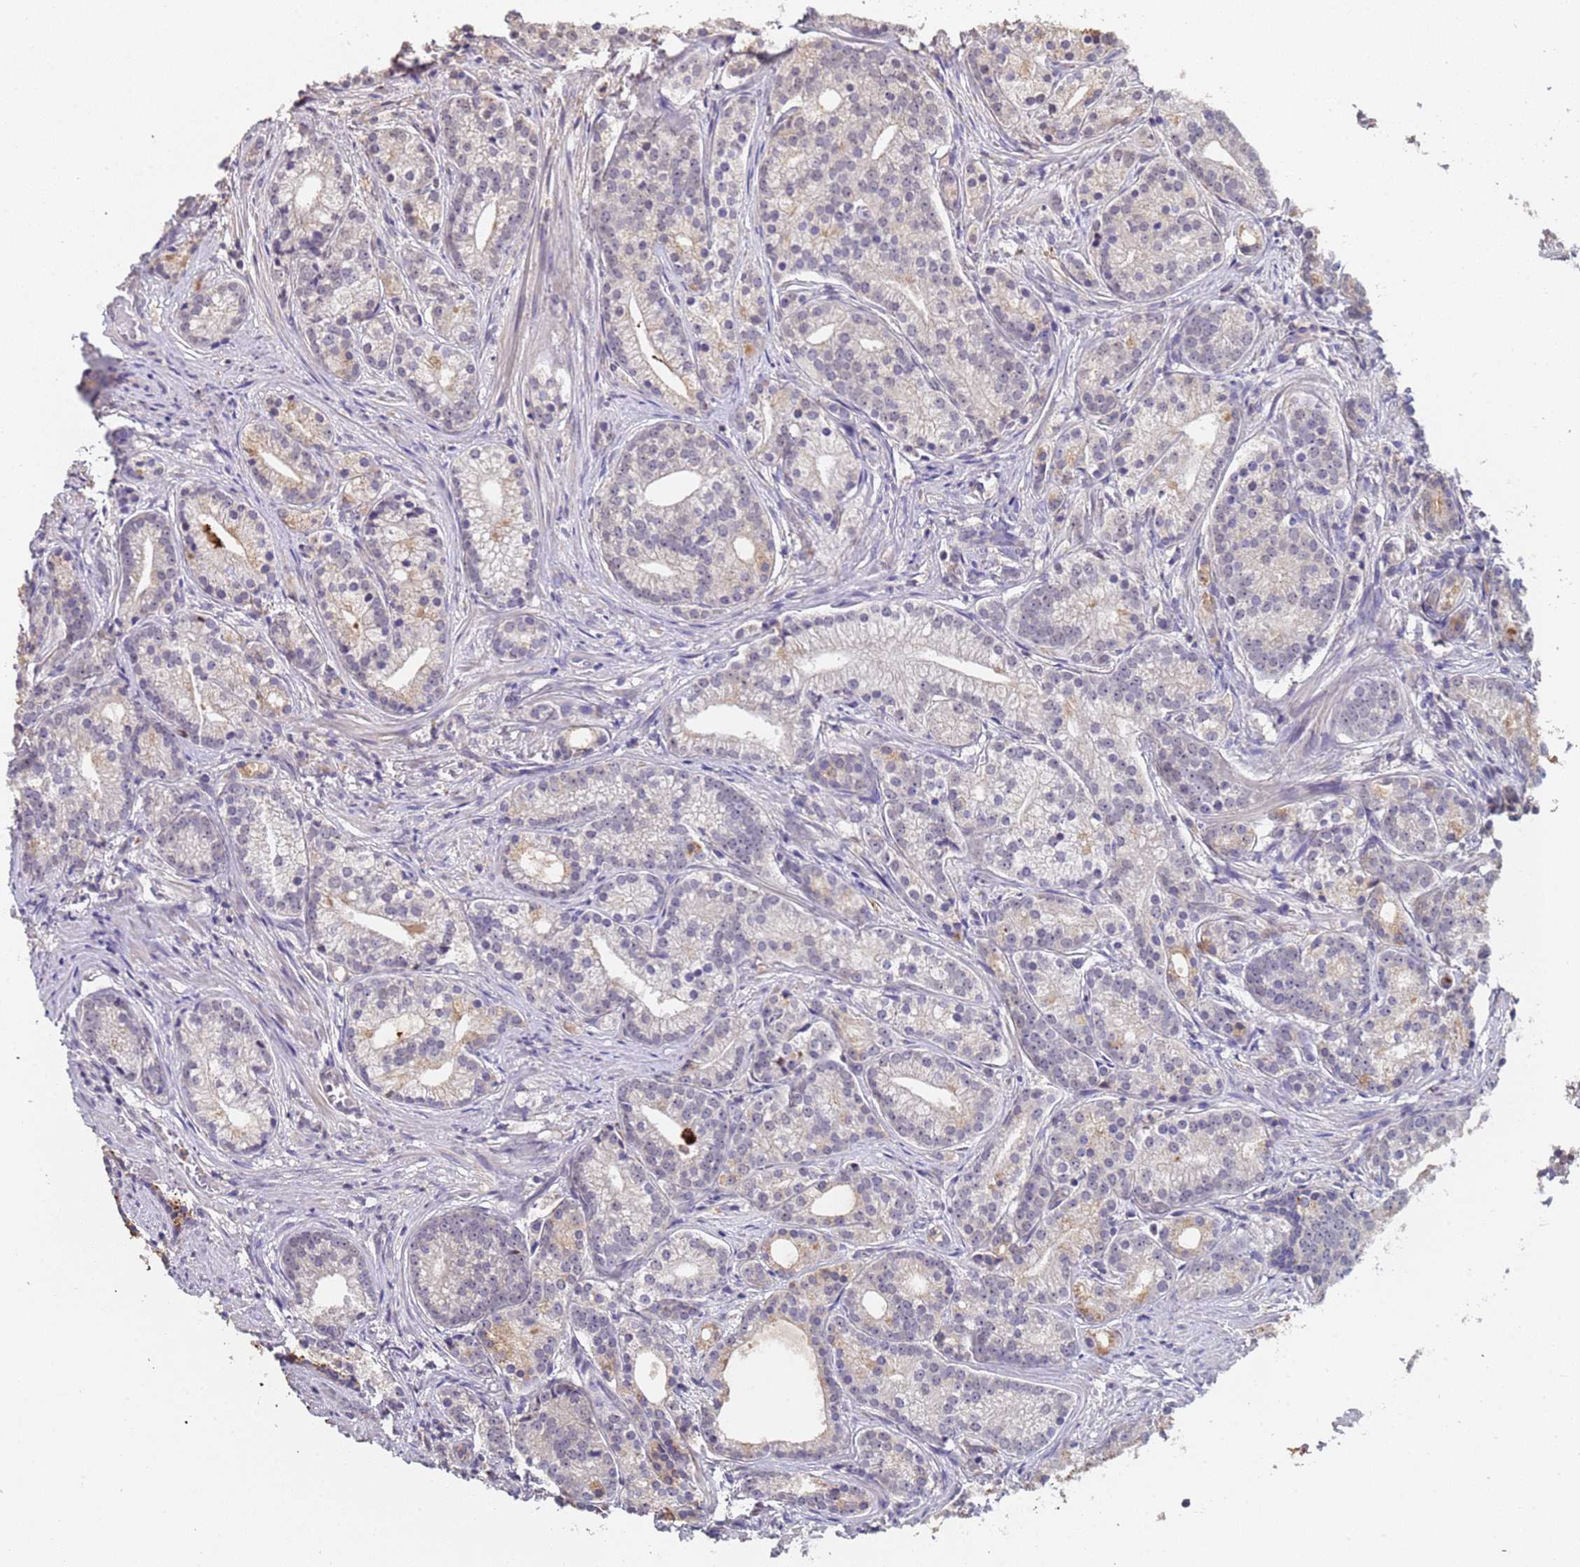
{"staining": {"intensity": "weak", "quantity": "<25%", "location": "cytoplasmic/membranous"}, "tissue": "prostate cancer", "cell_type": "Tumor cells", "image_type": "cancer", "snomed": [{"axis": "morphology", "description": "Adenocarcinoma, Low grade"}, {"axis": "topography", "description": "Prostate"}], "caption": "The histopathology image reveals no significant staining in tumor cells of prostate adenocarcinoma (low-grade).", "gene": "ZNF248", "patient": {"sex": "male", "age": 71}}